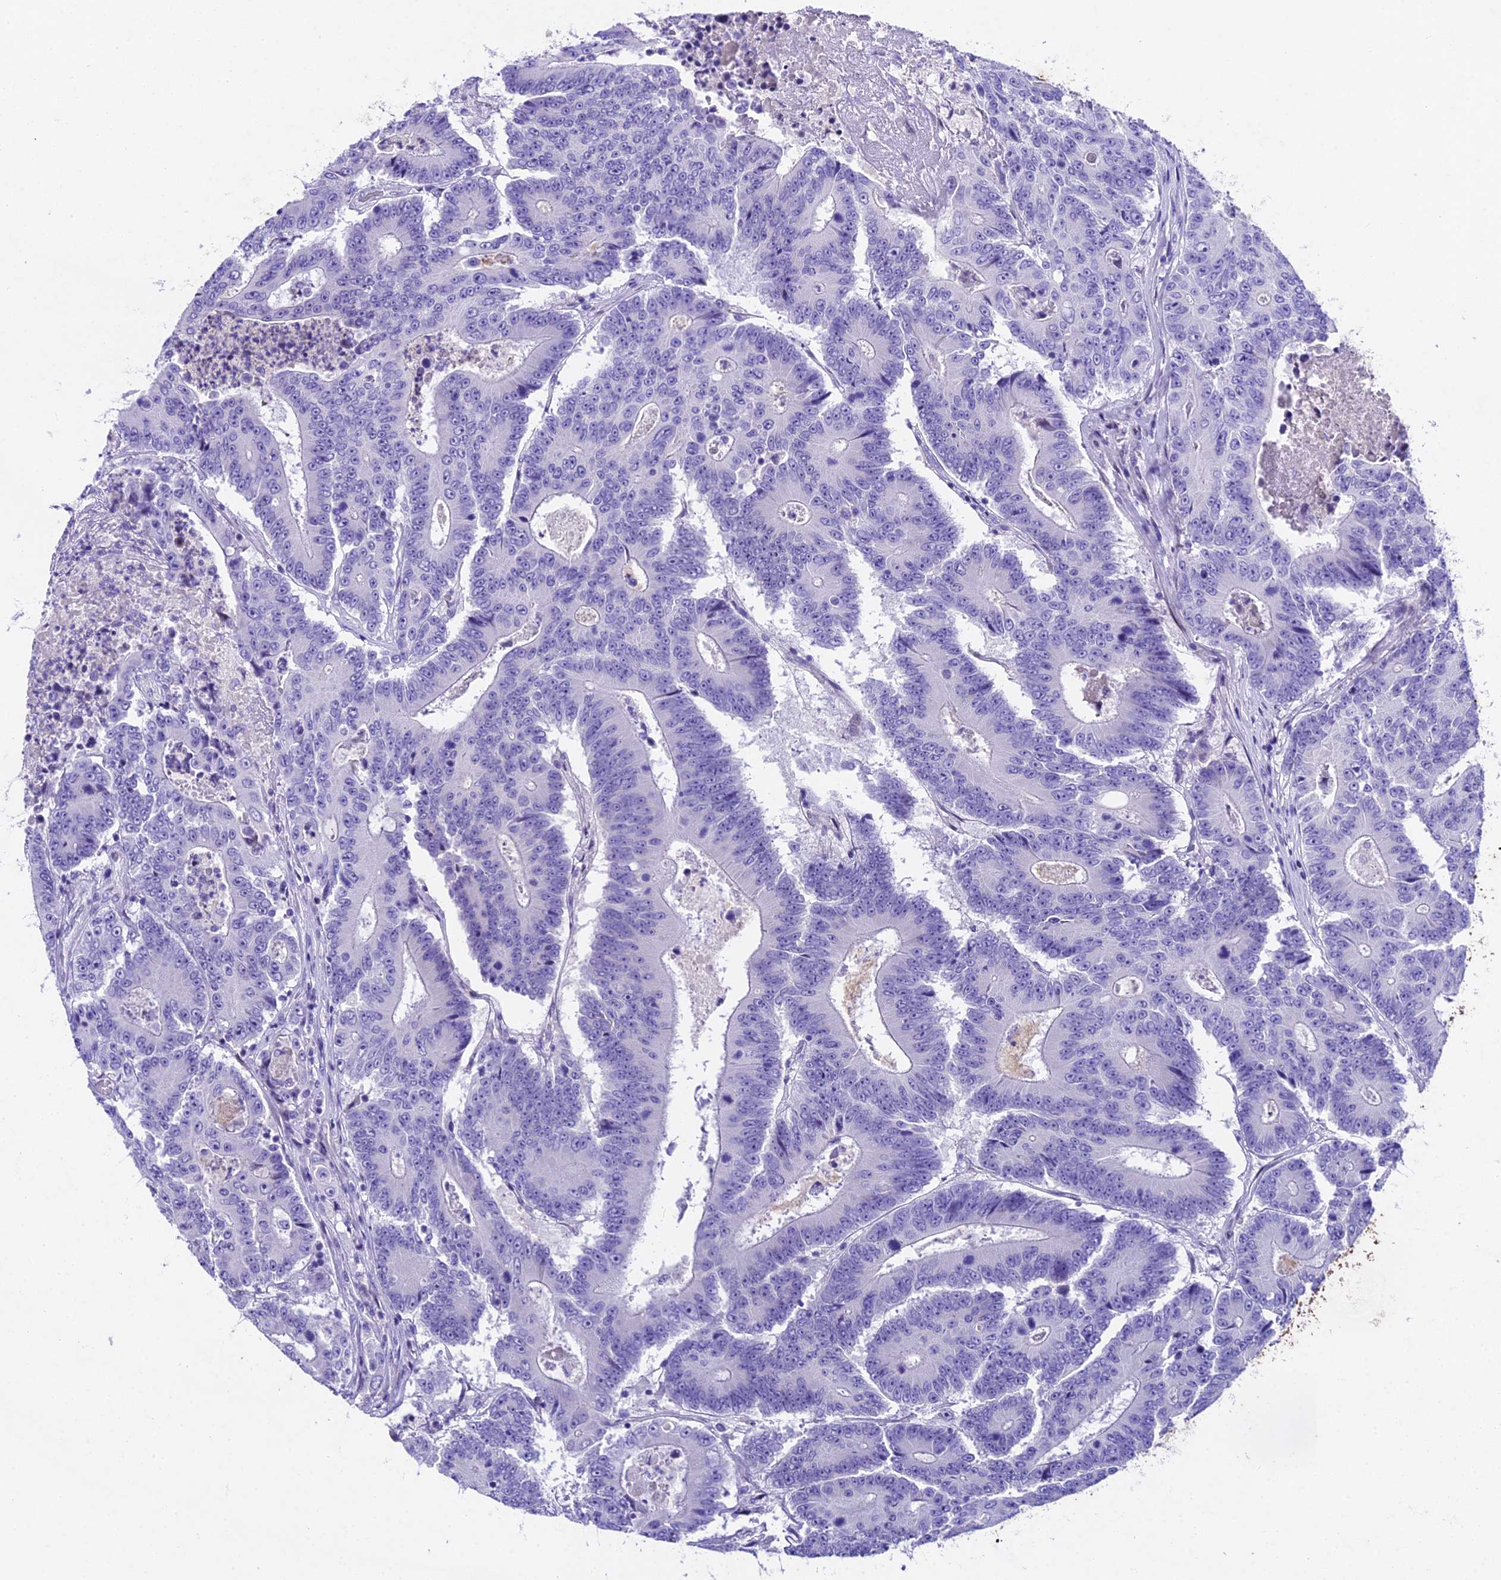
{"staining": {"intensity": "negative", "quantity": "none", "location": "none"}, "tissue": "colorectal cancer", "cell_type": "Tumor cells", "image_type": "cancer", "snomed": [{"axis": "morphology", "description": "Adenocarcinoma, NOS"}, {"axis": "topography", "description": "Colon"}], "caption": "IHC photomicrograph of human colorectal adenocarcinoma stained for a protein (brown), which displays no positivity in tumor cells. The staining is performed using DAB brown chromogen with nuclei counter-stained in using hematoxylin.", "gene": "IFT140", "patient": {"sex": "male", "age": 83}}